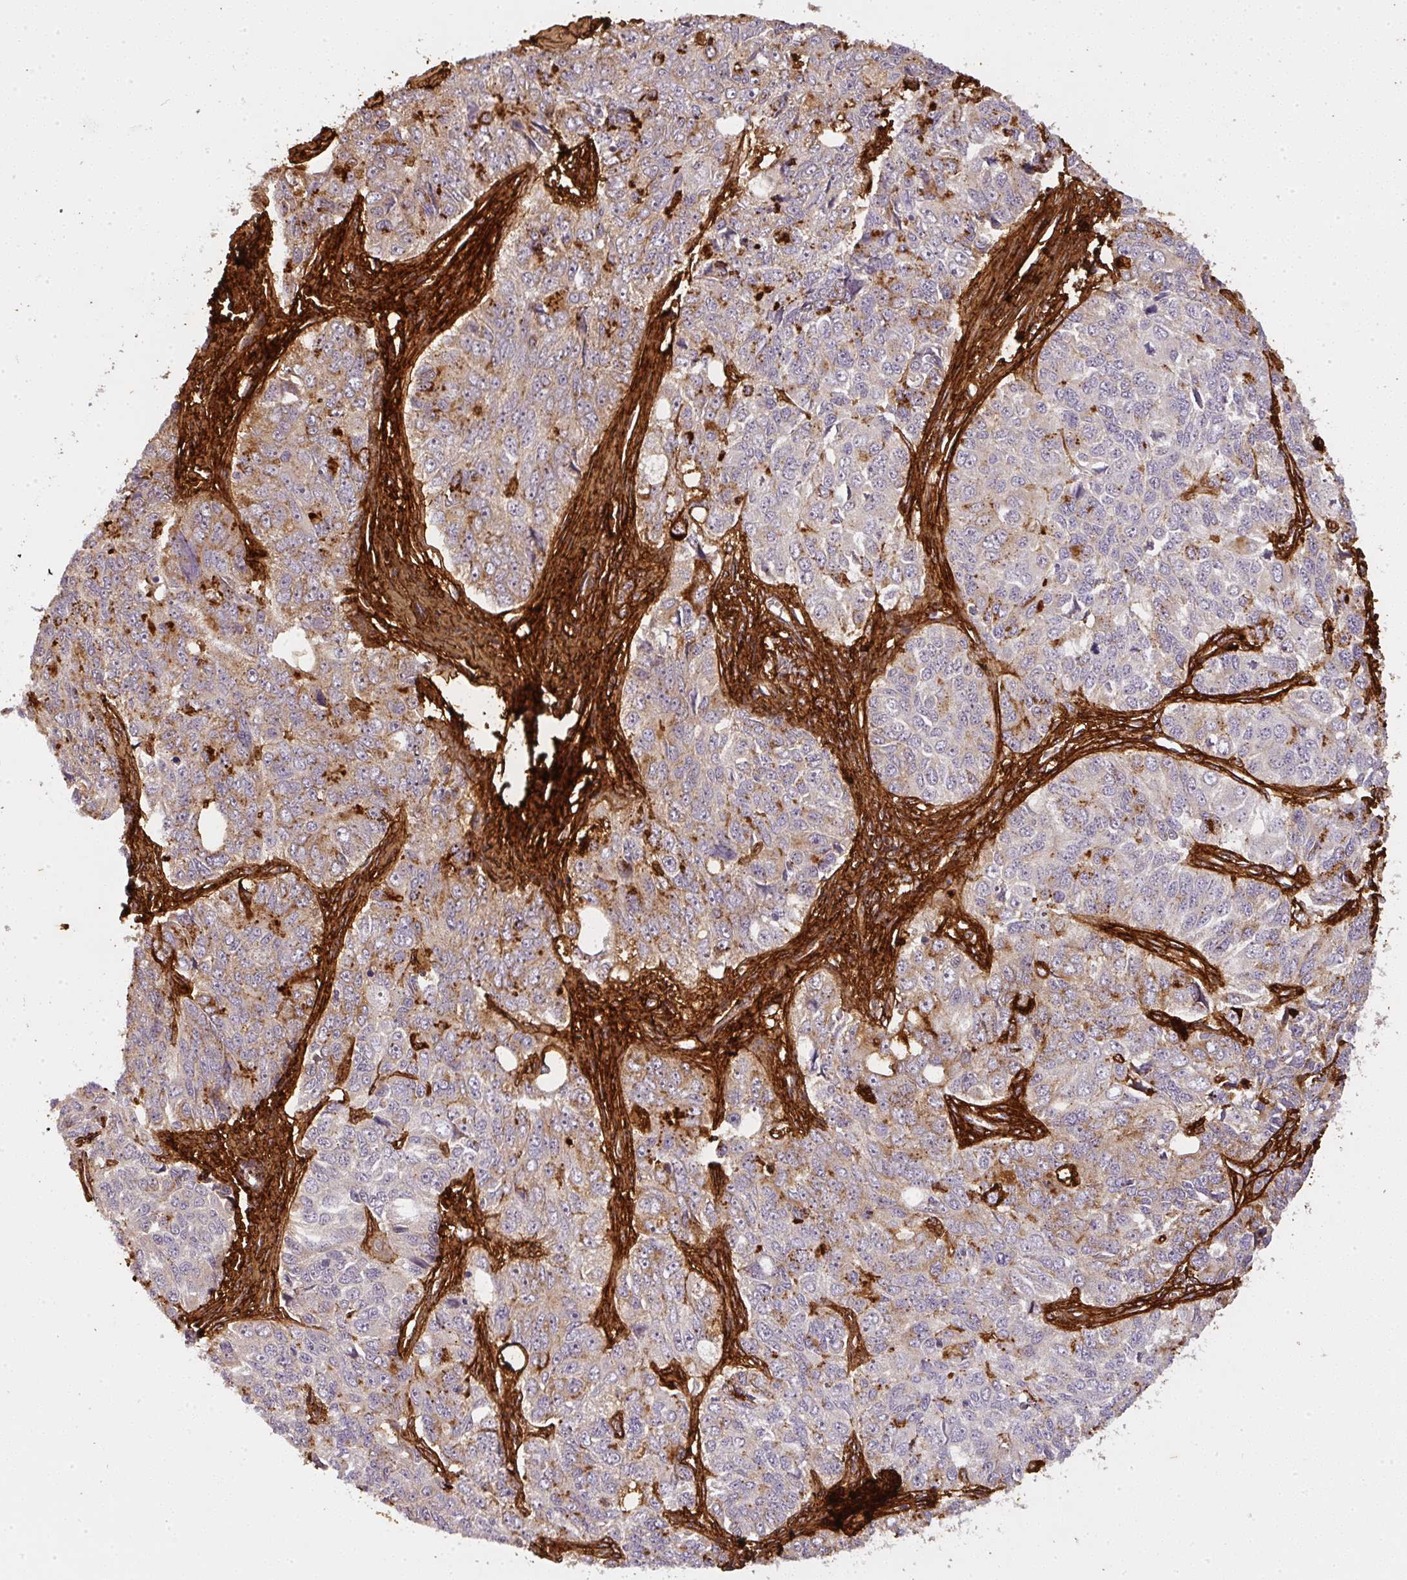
{"staining": {"intensity": "weak", "quantity": "25%-75%", "location": "cytoplasmic/membranous"}, "tissue": "ovarian cancer", "cell_type": "Tumor cells", "image_type": "cancer", "snomed": [{"axis": "morphology", "description": "Carcinoma, endometroid"}, {"axis": "topography", "description": "Ovary"}], "caption": "This image reveals immunohistochemistry (IHC) staining of human ovarian cancer (endometroid carcinoma), with low weak cytoplasmic/membranous expression in approximately 25%-75% of tumor cells.", "gene": "COL3A1", "patient": {"sex": "female", "age": 51}}